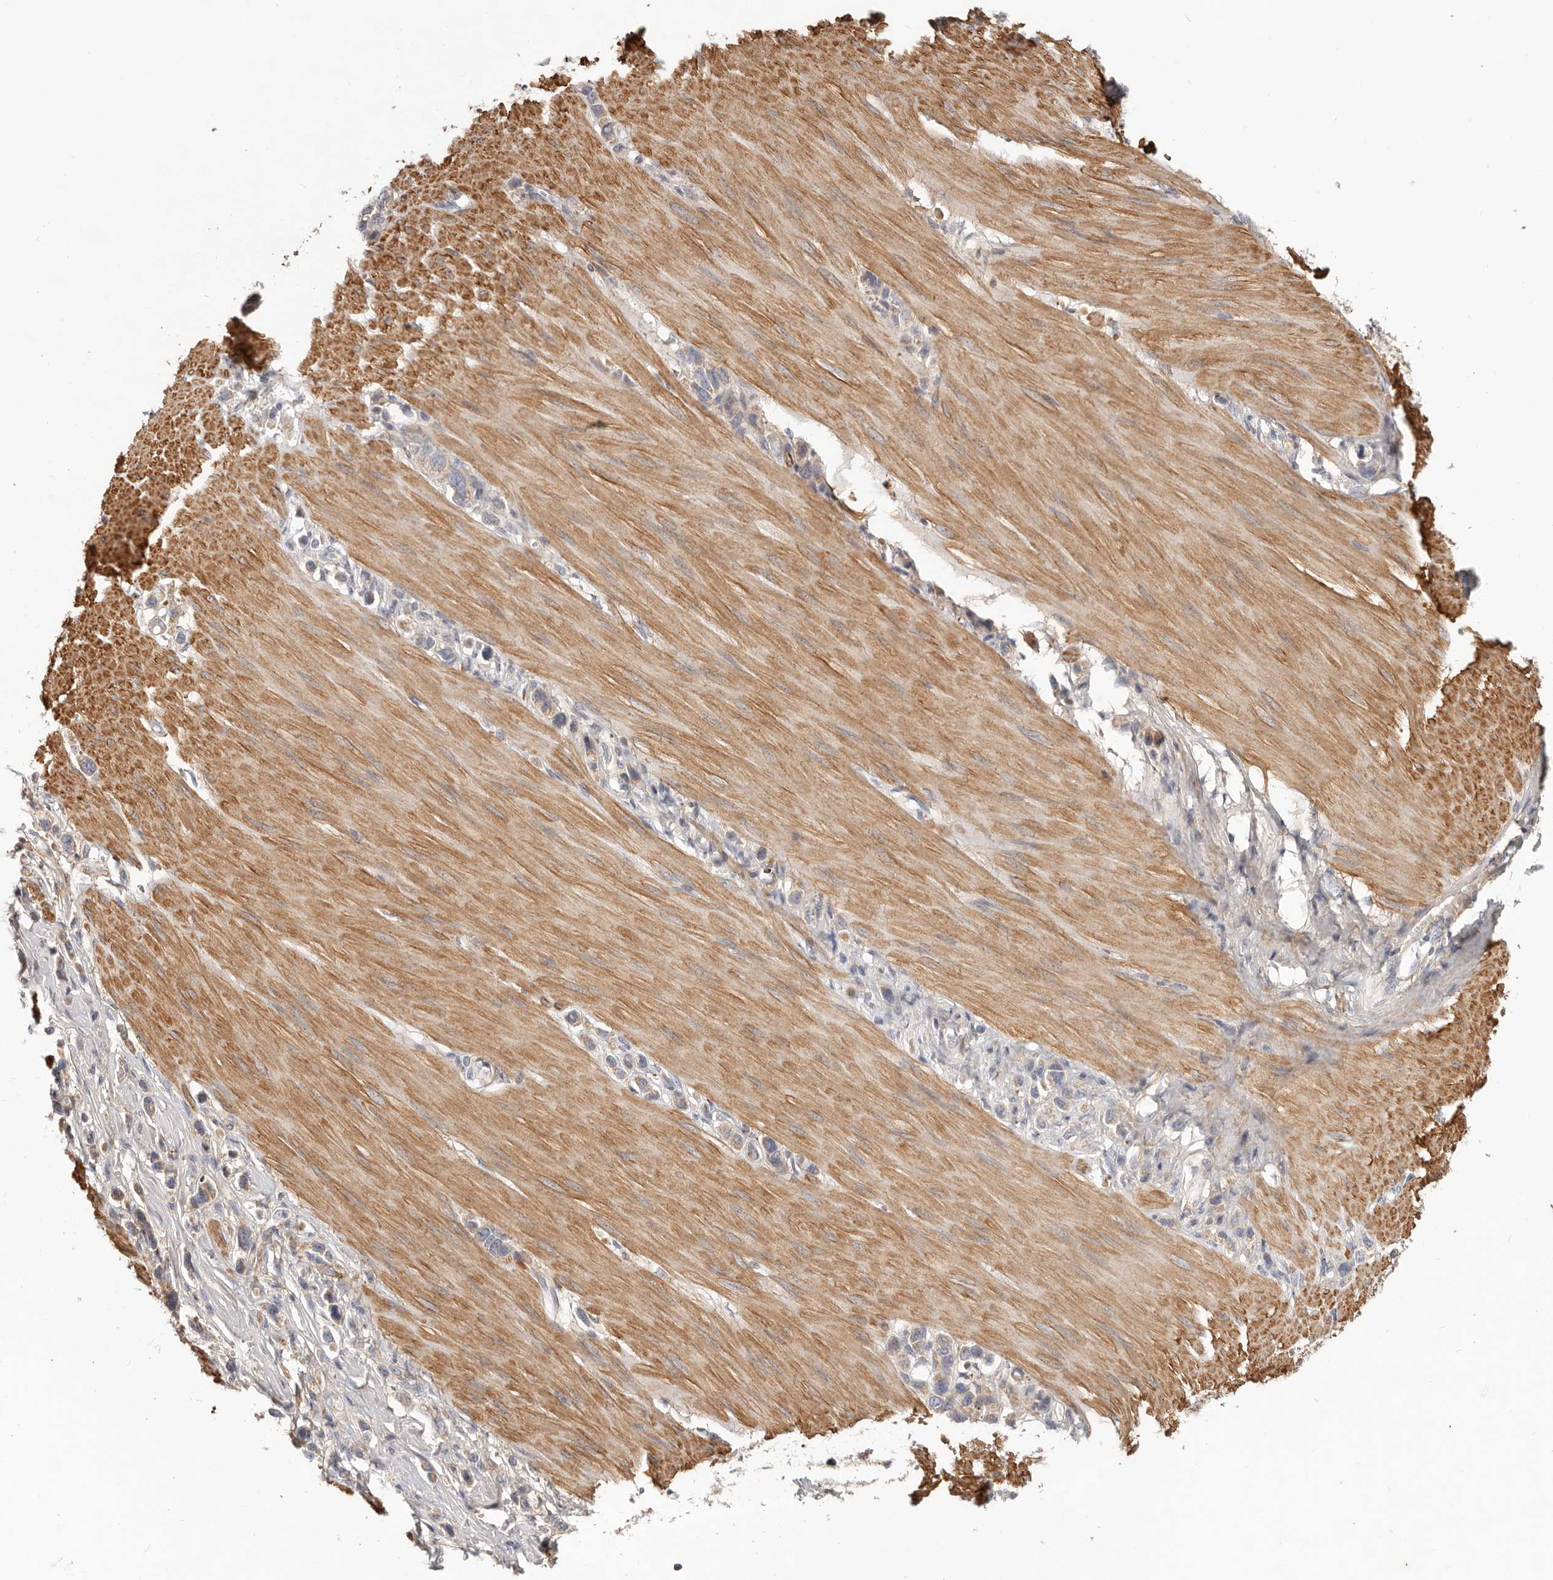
{"staining": {"intensity": "weak", "quantity": "25%-75%", "location": "cytoplasmic/membranous"}, "tissue": "stomach cancer", "cell_type": "Tumor cells", "image_type": "cancer", "snomed": [{"axis": "morphology", "description": "Adenocarcinoma, NOS"}, {"axis": "topography", "description": "Stomach"}], "caption": "Human stomach adenocarcinoma stained for a protein (brown) exhibits weak cytoplasmic/membranous positive staining in about 25%-75% of tumor cells.", "gene": "MRPS10", "patient": {"sex": "female", "age": 65}}